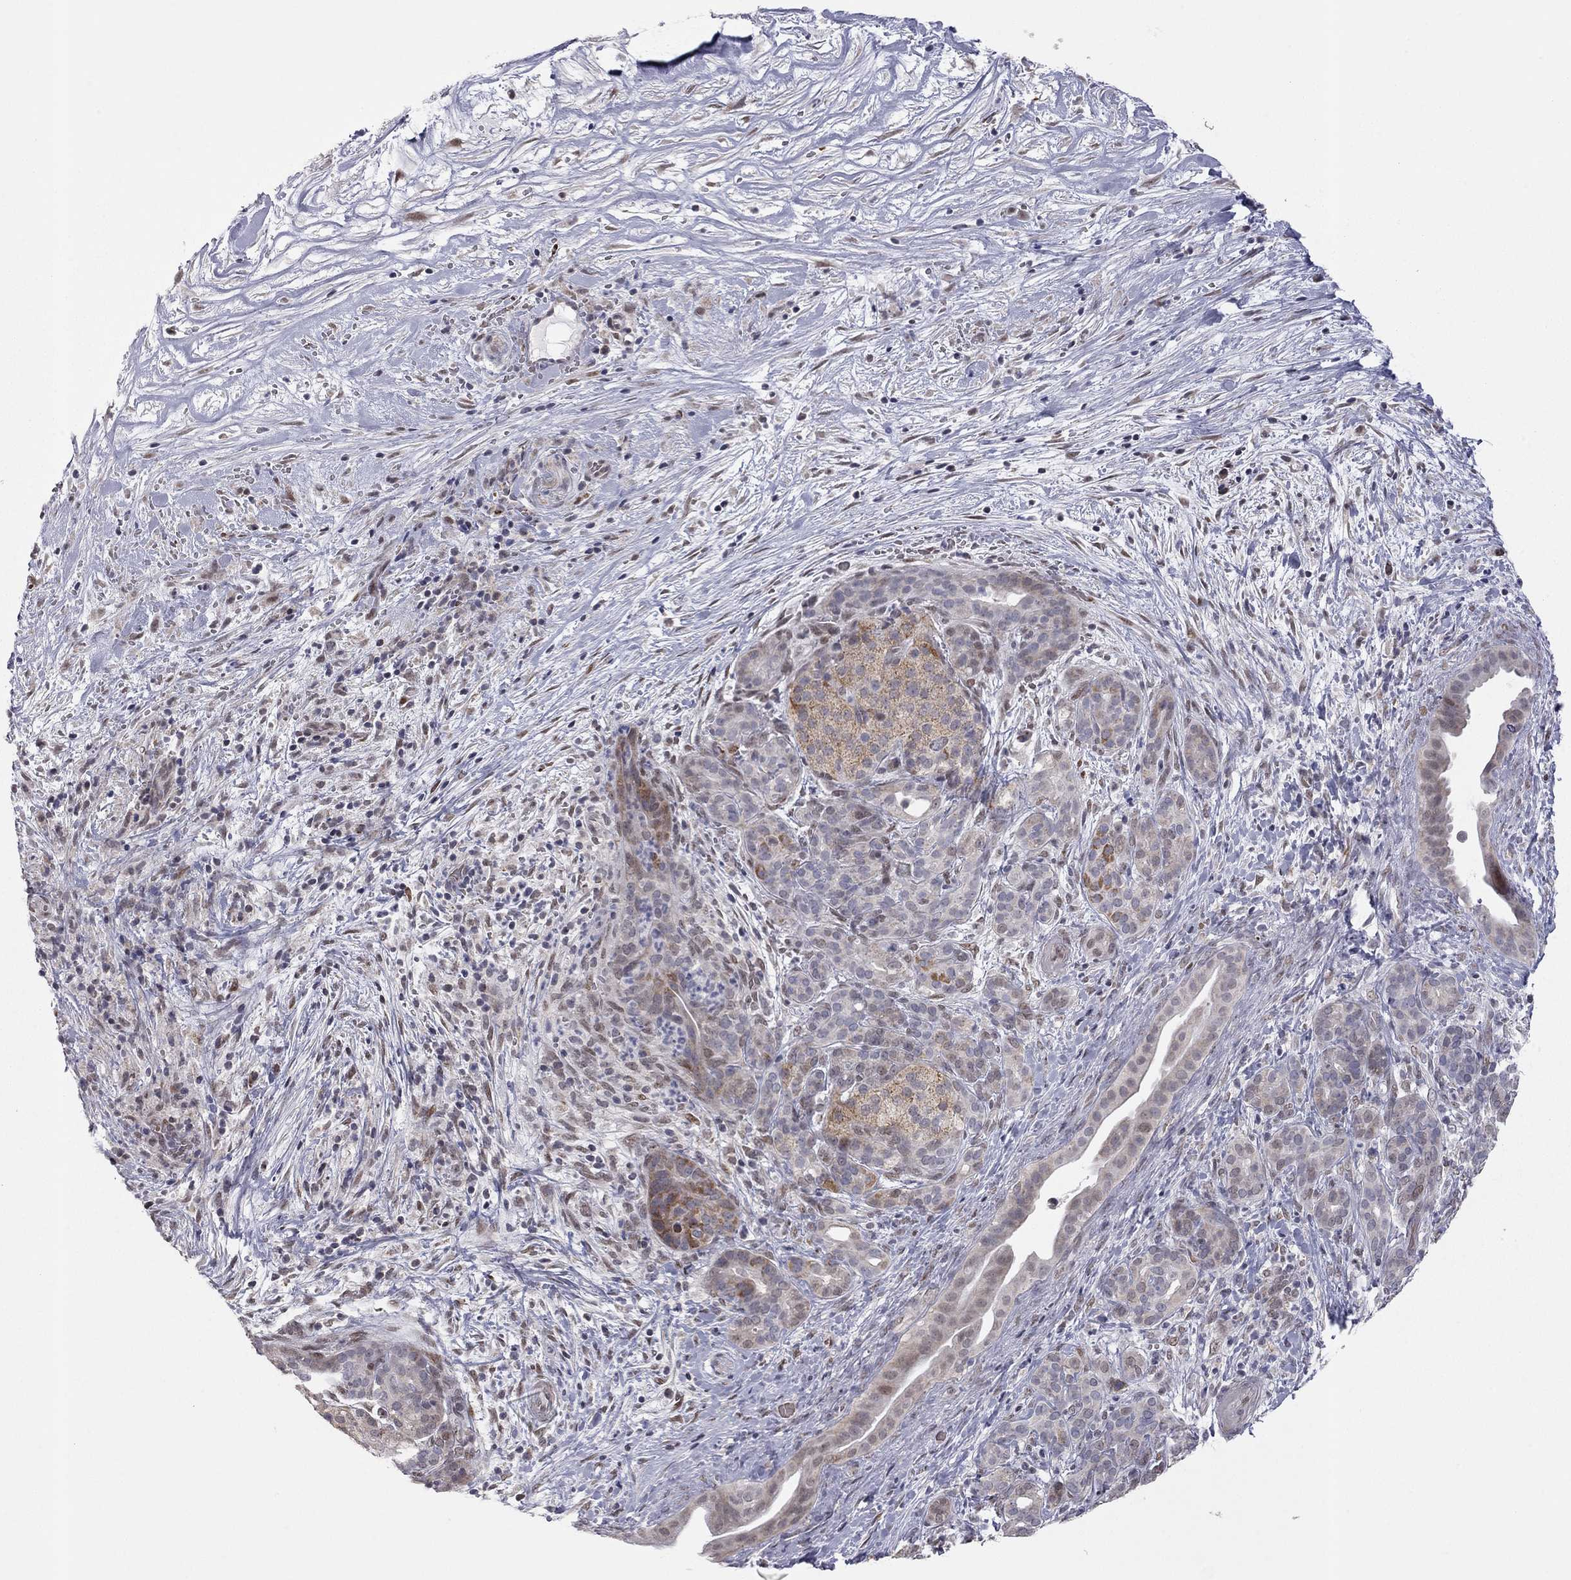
{"staining": {"intensity": "weak", "quantity": "<25%", "location": "nuclear"}, "tissue": "pancreatic cancer", "cell_type": "Tumor cells", "image_type": "cancer", "snomed": [{"axis": "morphology", "description": "Adenocarcinoma, NOS"}, {"axis": "topography", "description": "Pancreas"}], "caption": "DAB (3,3'-diaminobenzidine) immunohistochemical staining of adenocarcinoma (pancreatic) displays no significant positivity in tumor cells. Brightfield microscopy of IHC stained with DAB (brown) and hematoxylin (blue), captured at high magnification.", "gene": "MC3R", "patient": {"sex": "male", "age": 44}}